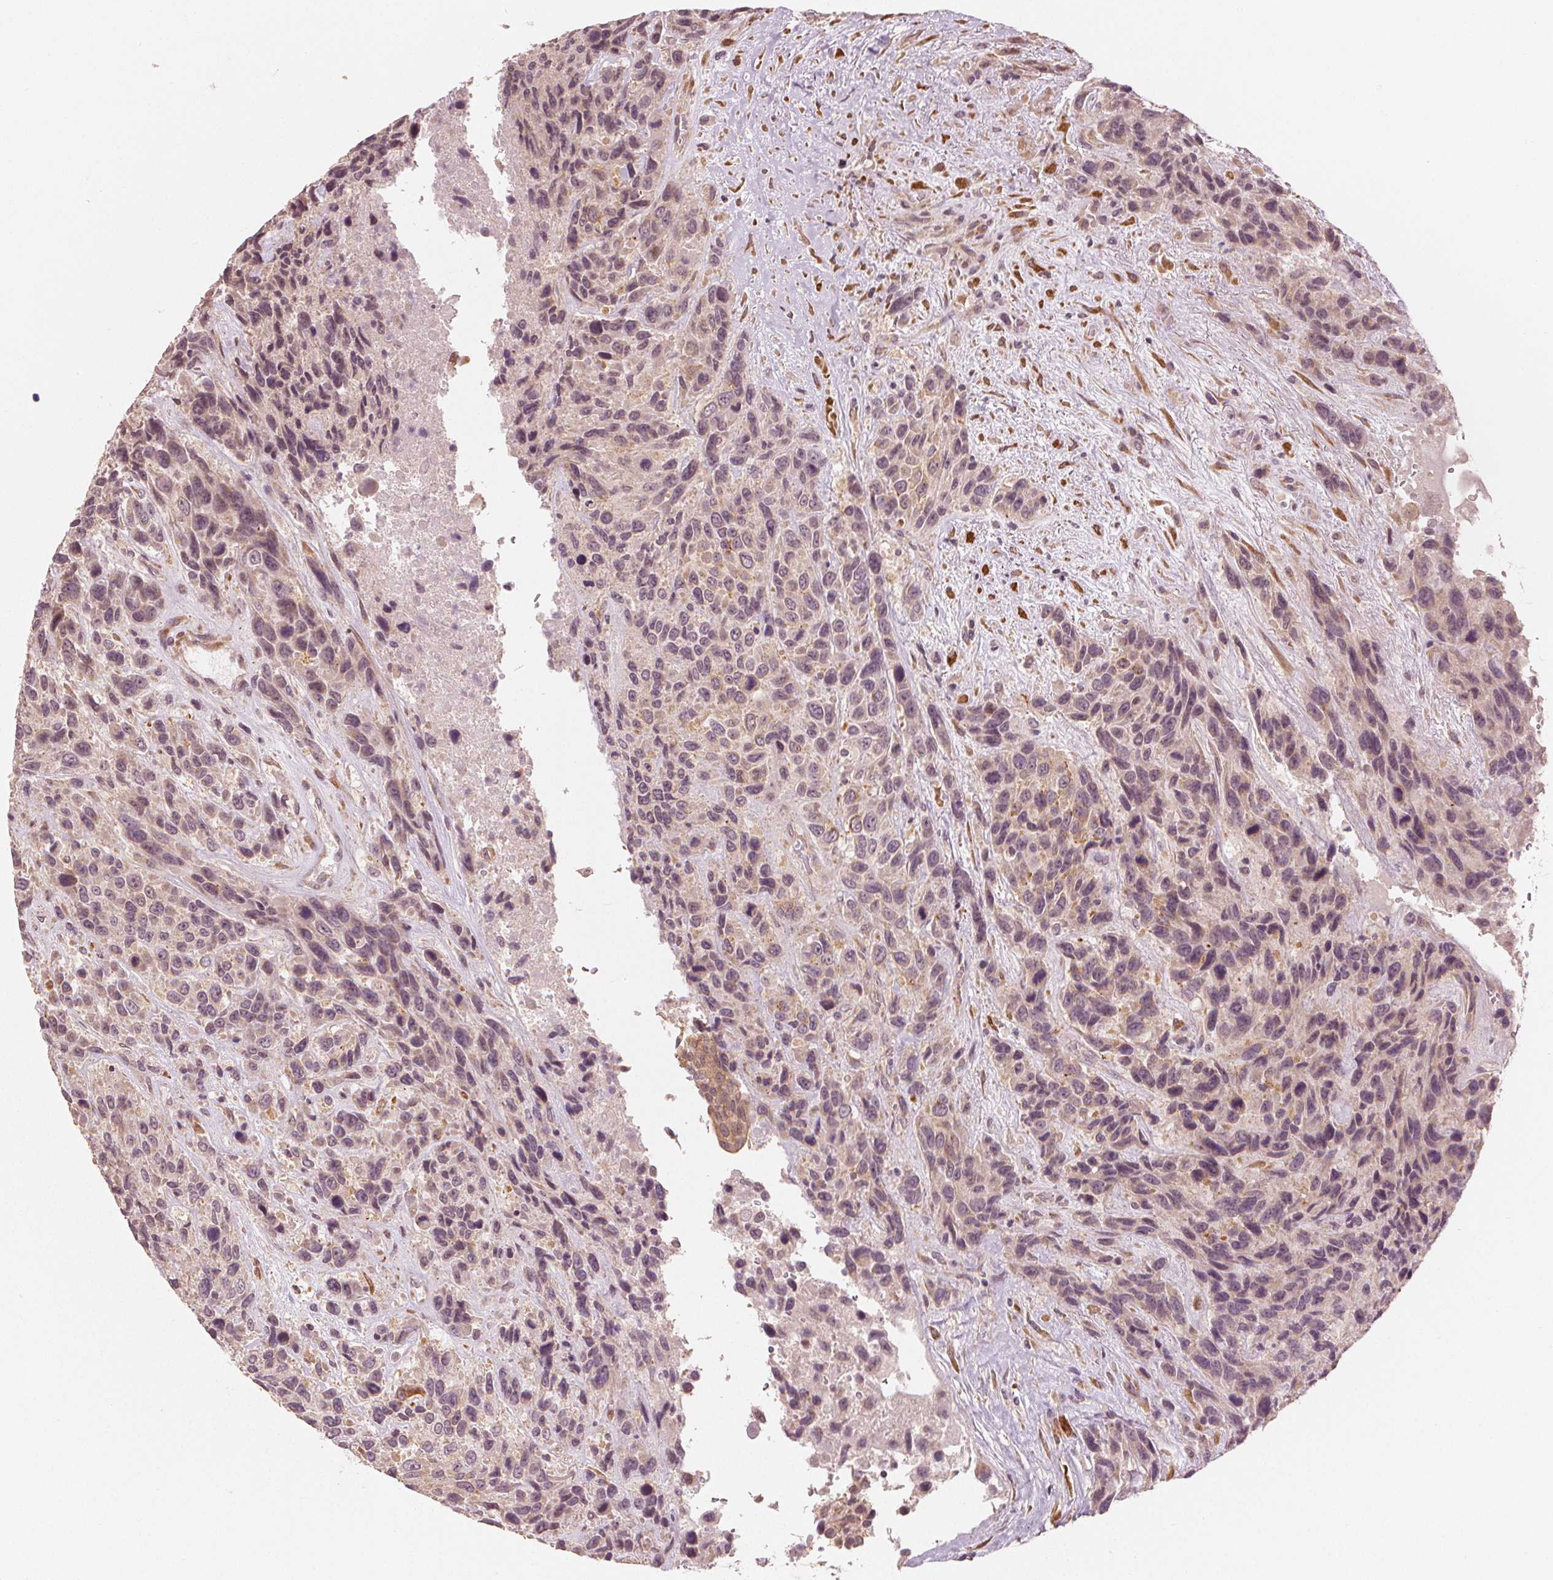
{"staining": {"intensity": "negative", "quantity": "none", "location": "none"}, "tissue": "urothelial cancer", "cell_type": "Tumor cells", "image_type": "cancer", "snomed": [{"axis": "morphology", "description": "Urothelial carcinoma, High grade"}, {"axis": "topography", "description": "Urinary bladder"}], "caption": "Tumor cells are negative for brown protein staining in high-grade urothelial carcinoma.", "gene": "CLBA1", "patient": {"sex": "female", "age": 70}}